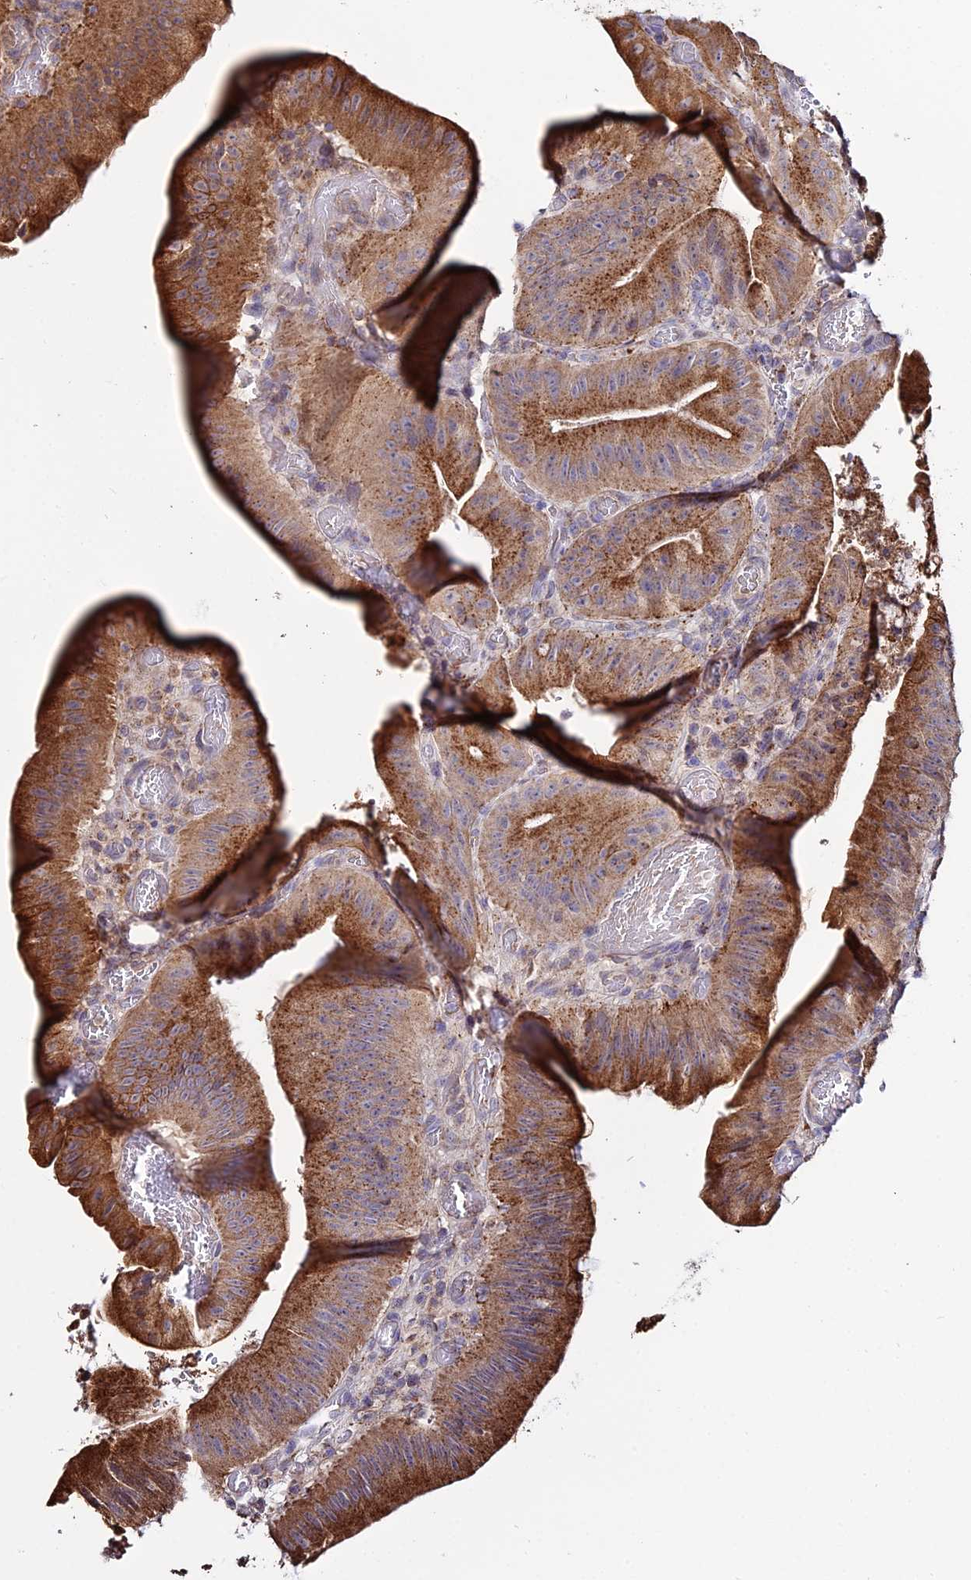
{"staining": {"intensity": "strong", "quantity": ">75%", "location": "cytoplasmic/membranous"}, "tissue": "colorectal cancer", "cell_type": "Tumor cells", "image_type": "cancer", "snomed": [{"axis": "morphology", "description": "Adenocarcinoma, NOS"}, {"axis": "topography", "description": "Colon"}], "caption": "Human adenocarcinoma (colorectal) stained with a brown dye demonstrates strong cytoplasmic/membranous positive positivity in approximately >75% of tumor cells.", "gene": "PEX19", "patient": {"sex": "female", "age": 43}}